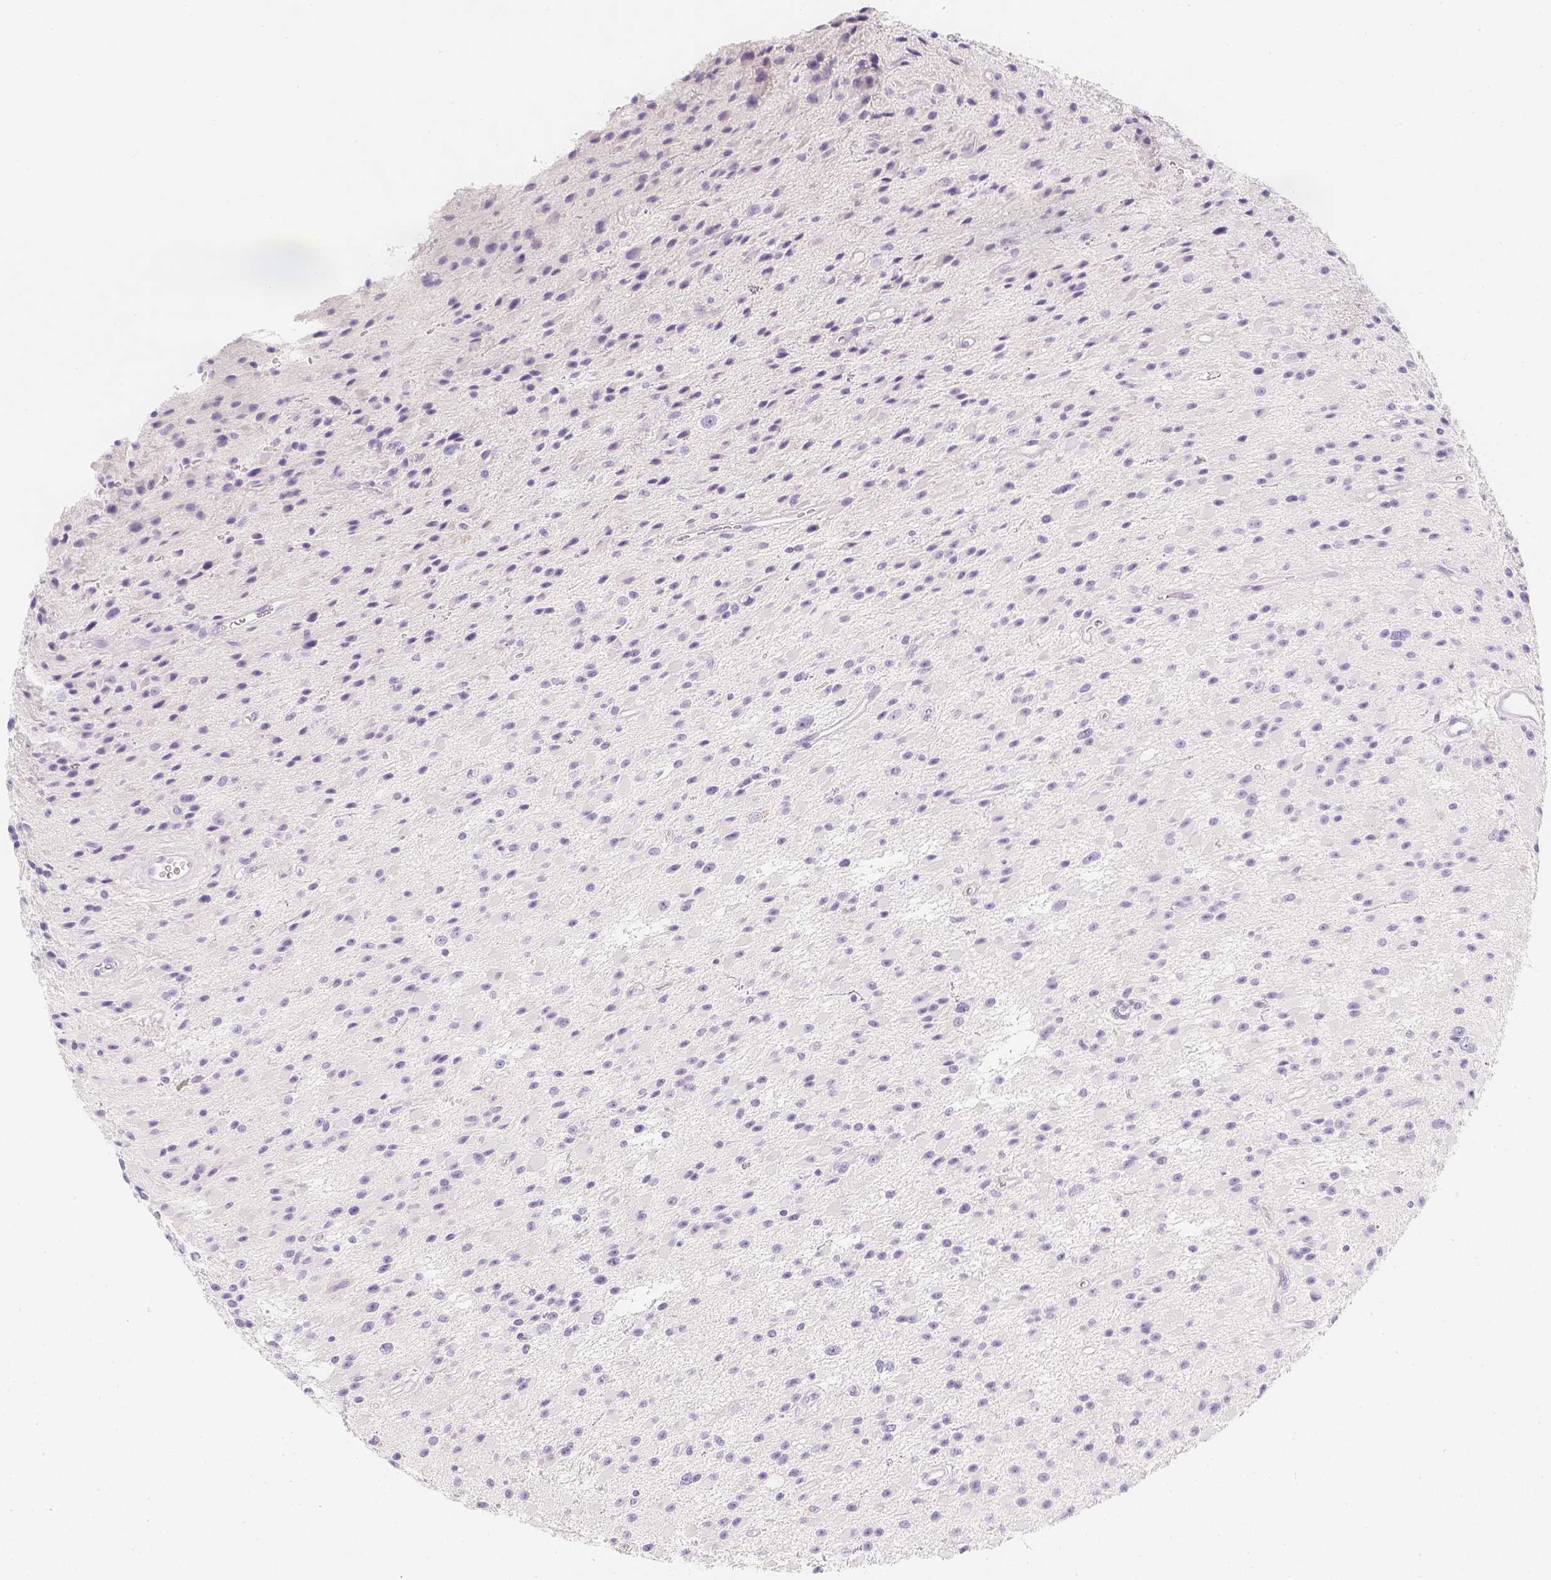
{"staining": {"intensity": "negative", "quantity": "none", "location": "none"}, "tissue": "glioma", "cell_type": "Tumor cells", "image_type": "cancer", "snomed": [{"axis": "morphology", "description": "Glioma, malignant, High grade"}, {"axis": "topography", "description": "Brain"}], "caption": "Photomicrograph shows no significant protein expression in tumor cells of high-grade glioma (malignant).", "gene": "SLC18A1", "patient": {"sex": "male", "age": 29}}